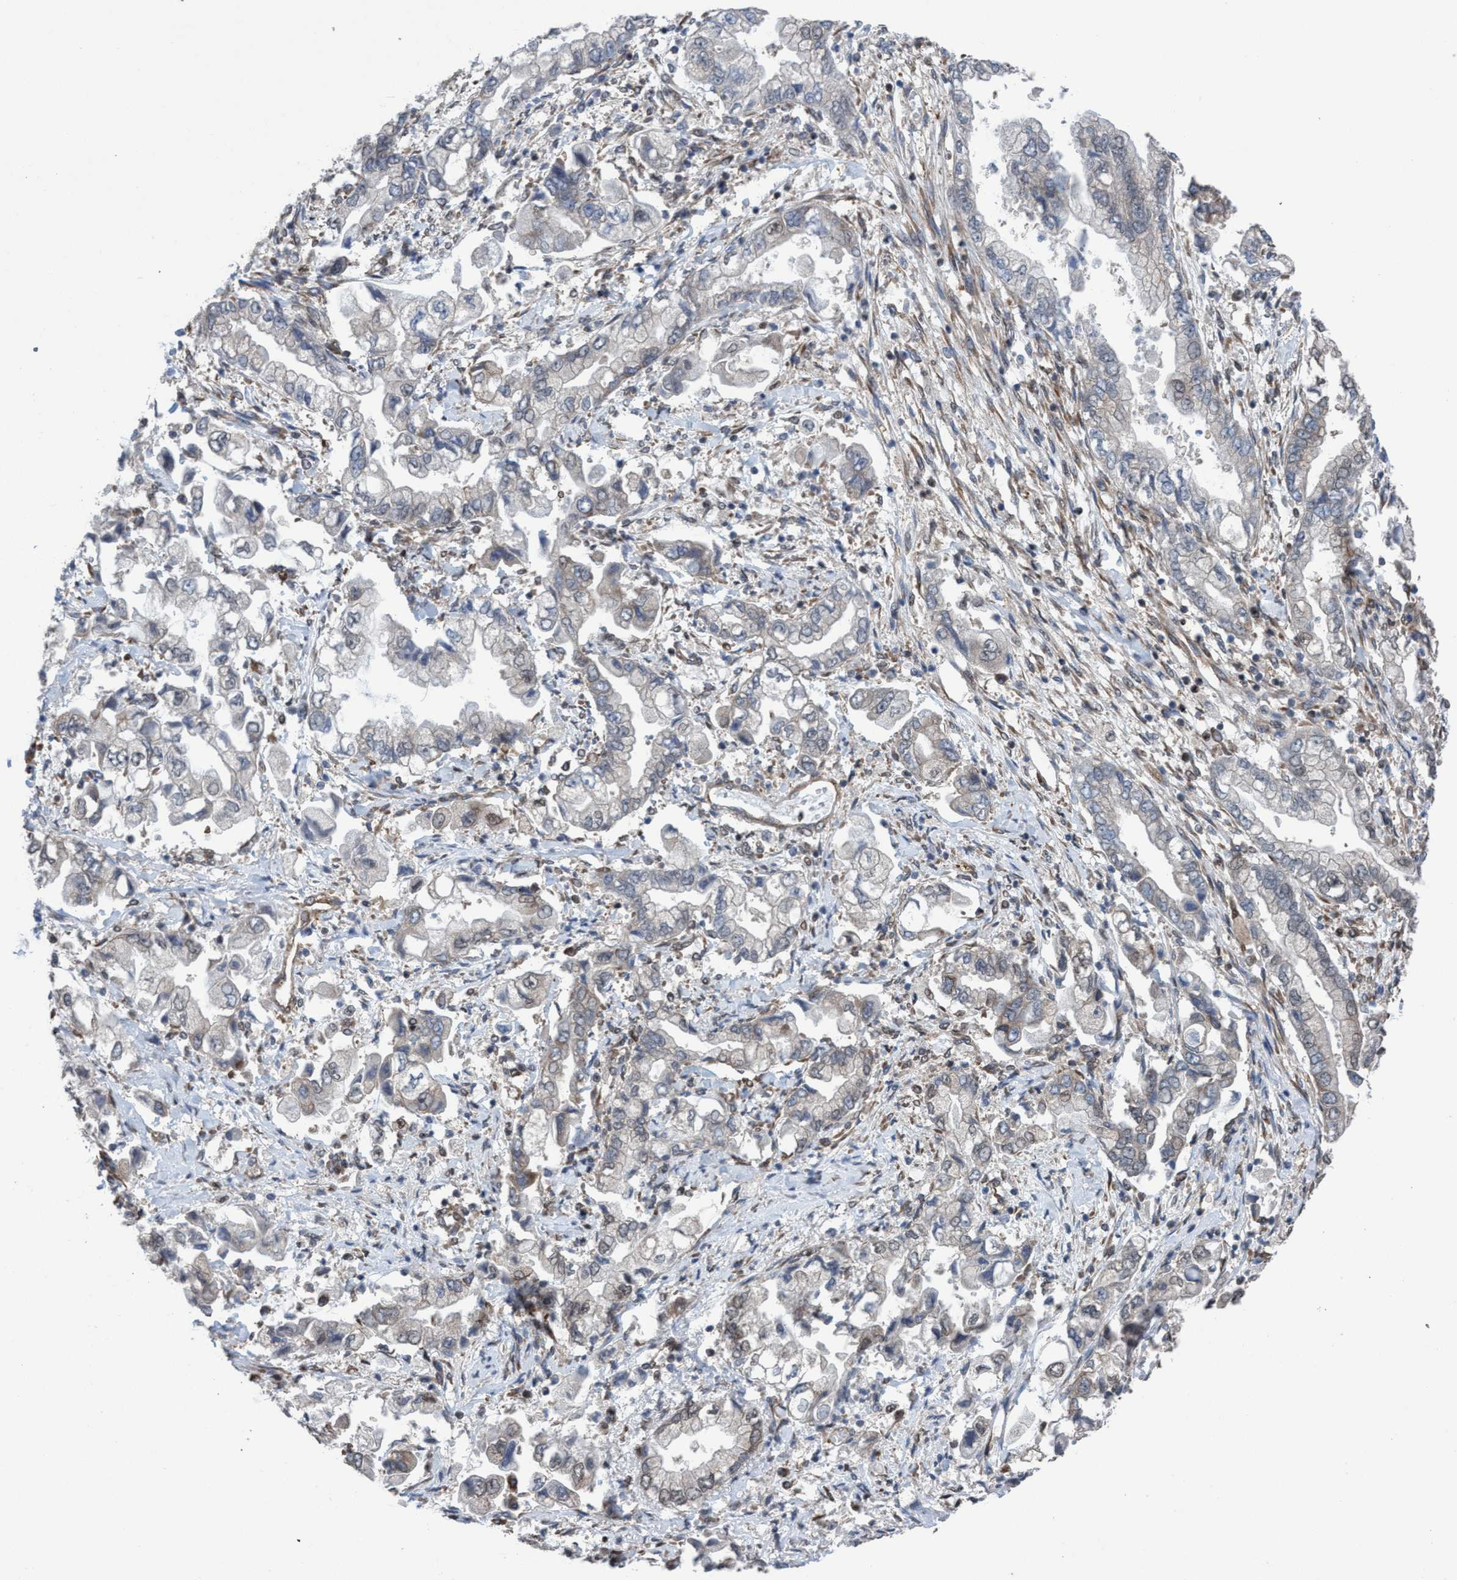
{"staining": {"intensity": "weak", "quantity": "<25%", "location": "cytoplasmic/membranous"}, "tissue": "stomach cancer", "cell_type": "Tumor cells", "image_type": "cancer", "snomed": [{"axis": "morphology", "description": "Normal tissue, NOS"}, {"axis": "morphology", "description": "Adenocarcinoma, NOS"}, {"axis": "topography", "description": "Stomach"}], "caption": "This is an immunohistochemistry image of stomach cancer (adenocarcinoma). There is no expression in tumor cells.", "gene": "METAP2", "patient": {"sex": "male", "age": 62}}